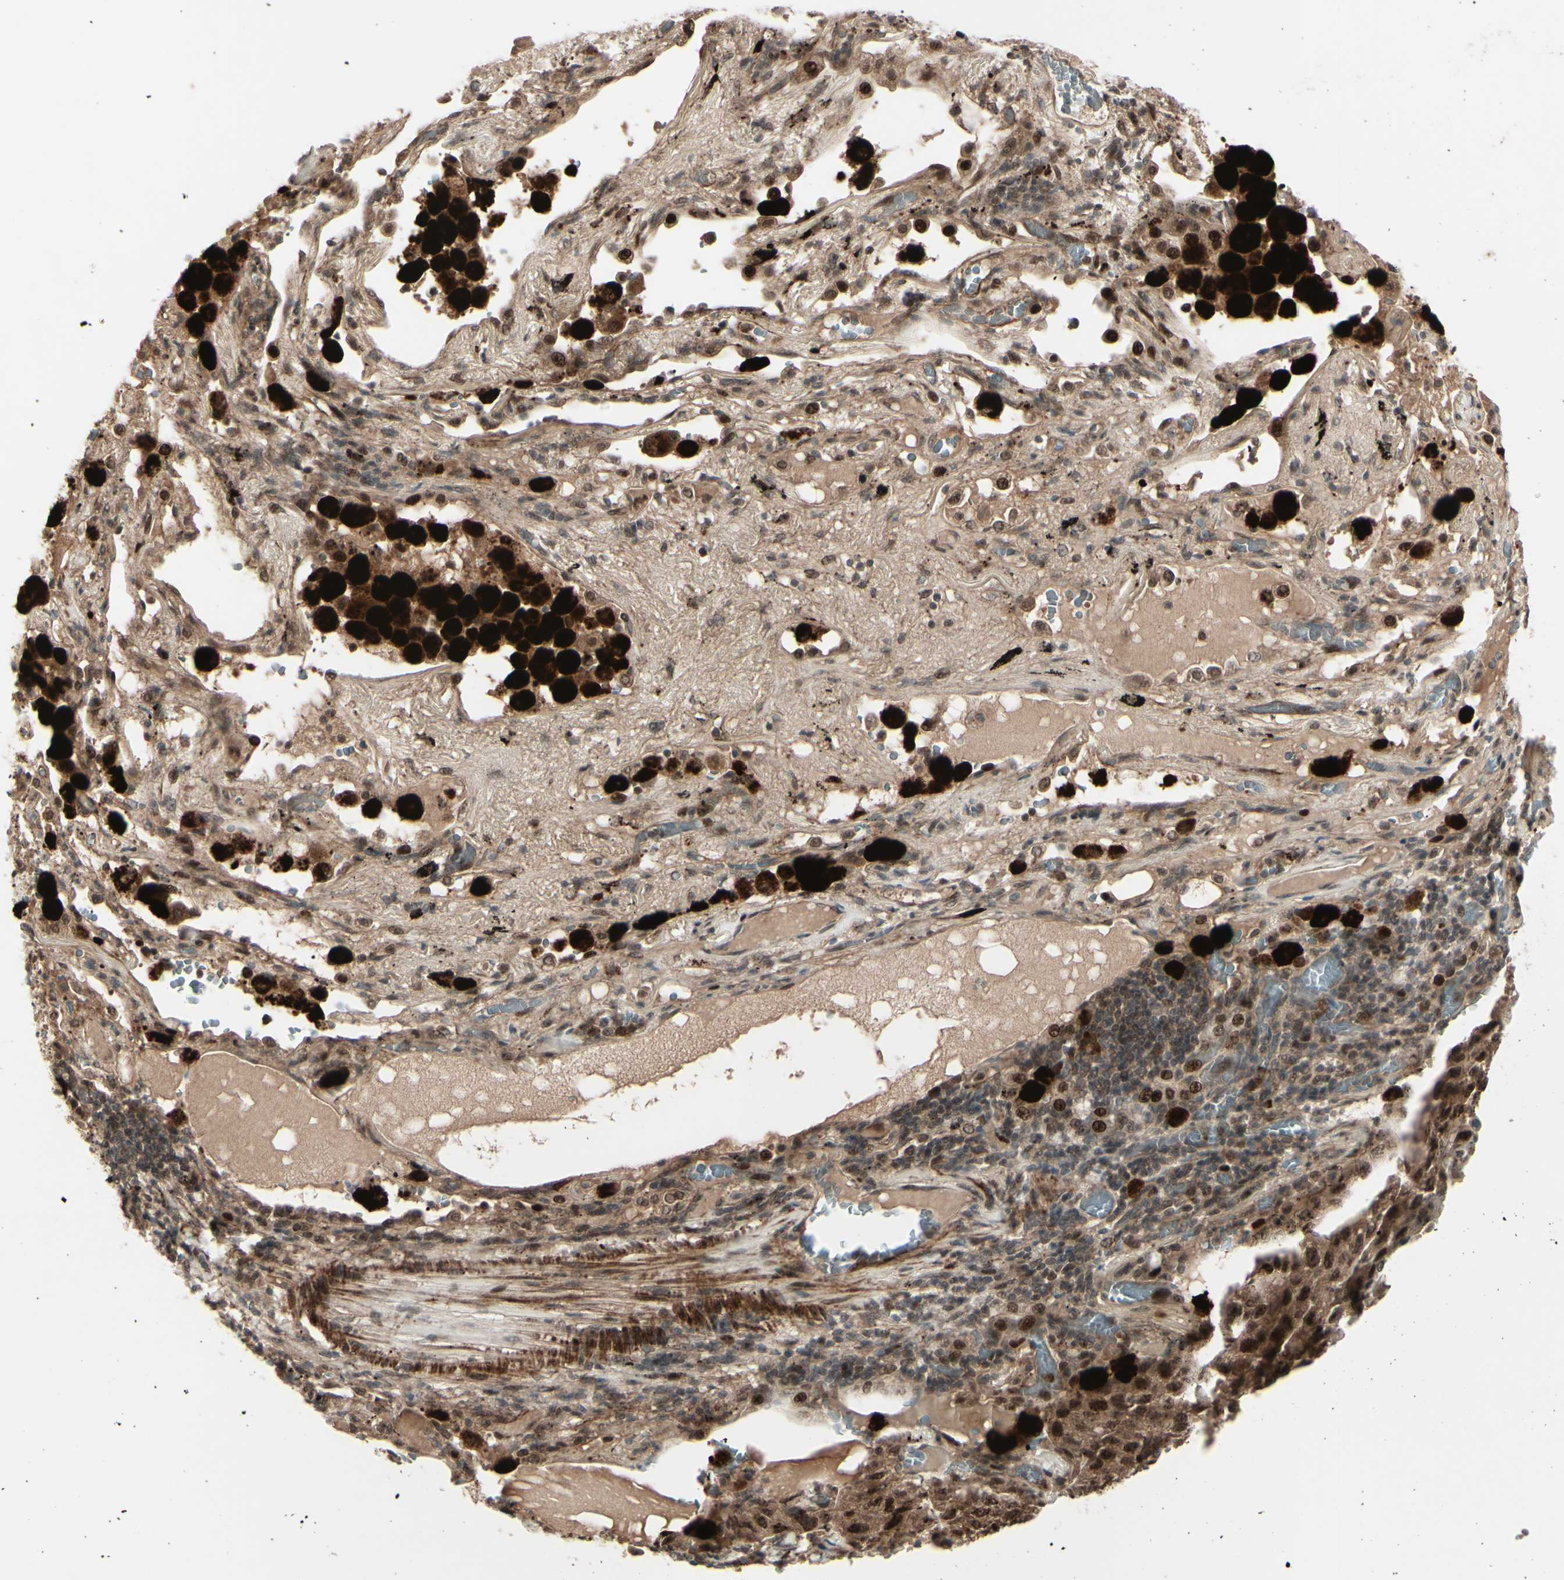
{"staining": {"intensity": "strong", "quantity": ">75%", "location": "cytoplasmic/membranous,nuclear"}, "tissue": "lung cancer", "cell_type": "Tumor cells", "image_type": "cancer", "snomed": [{"axis": "morphology", "description": "Squamous cell carcinoma, NOS"}, {"axis": "topography", "description": "Lung"}], "caption": "Lung cancer was stained to show a protein in brown. There is high levels of strong cytoplasmic/membranous and nuclear expression in approximately >75% of tumor cells.", "gene": "MLF2", "patient": {"sex": "male", "age": 57}}